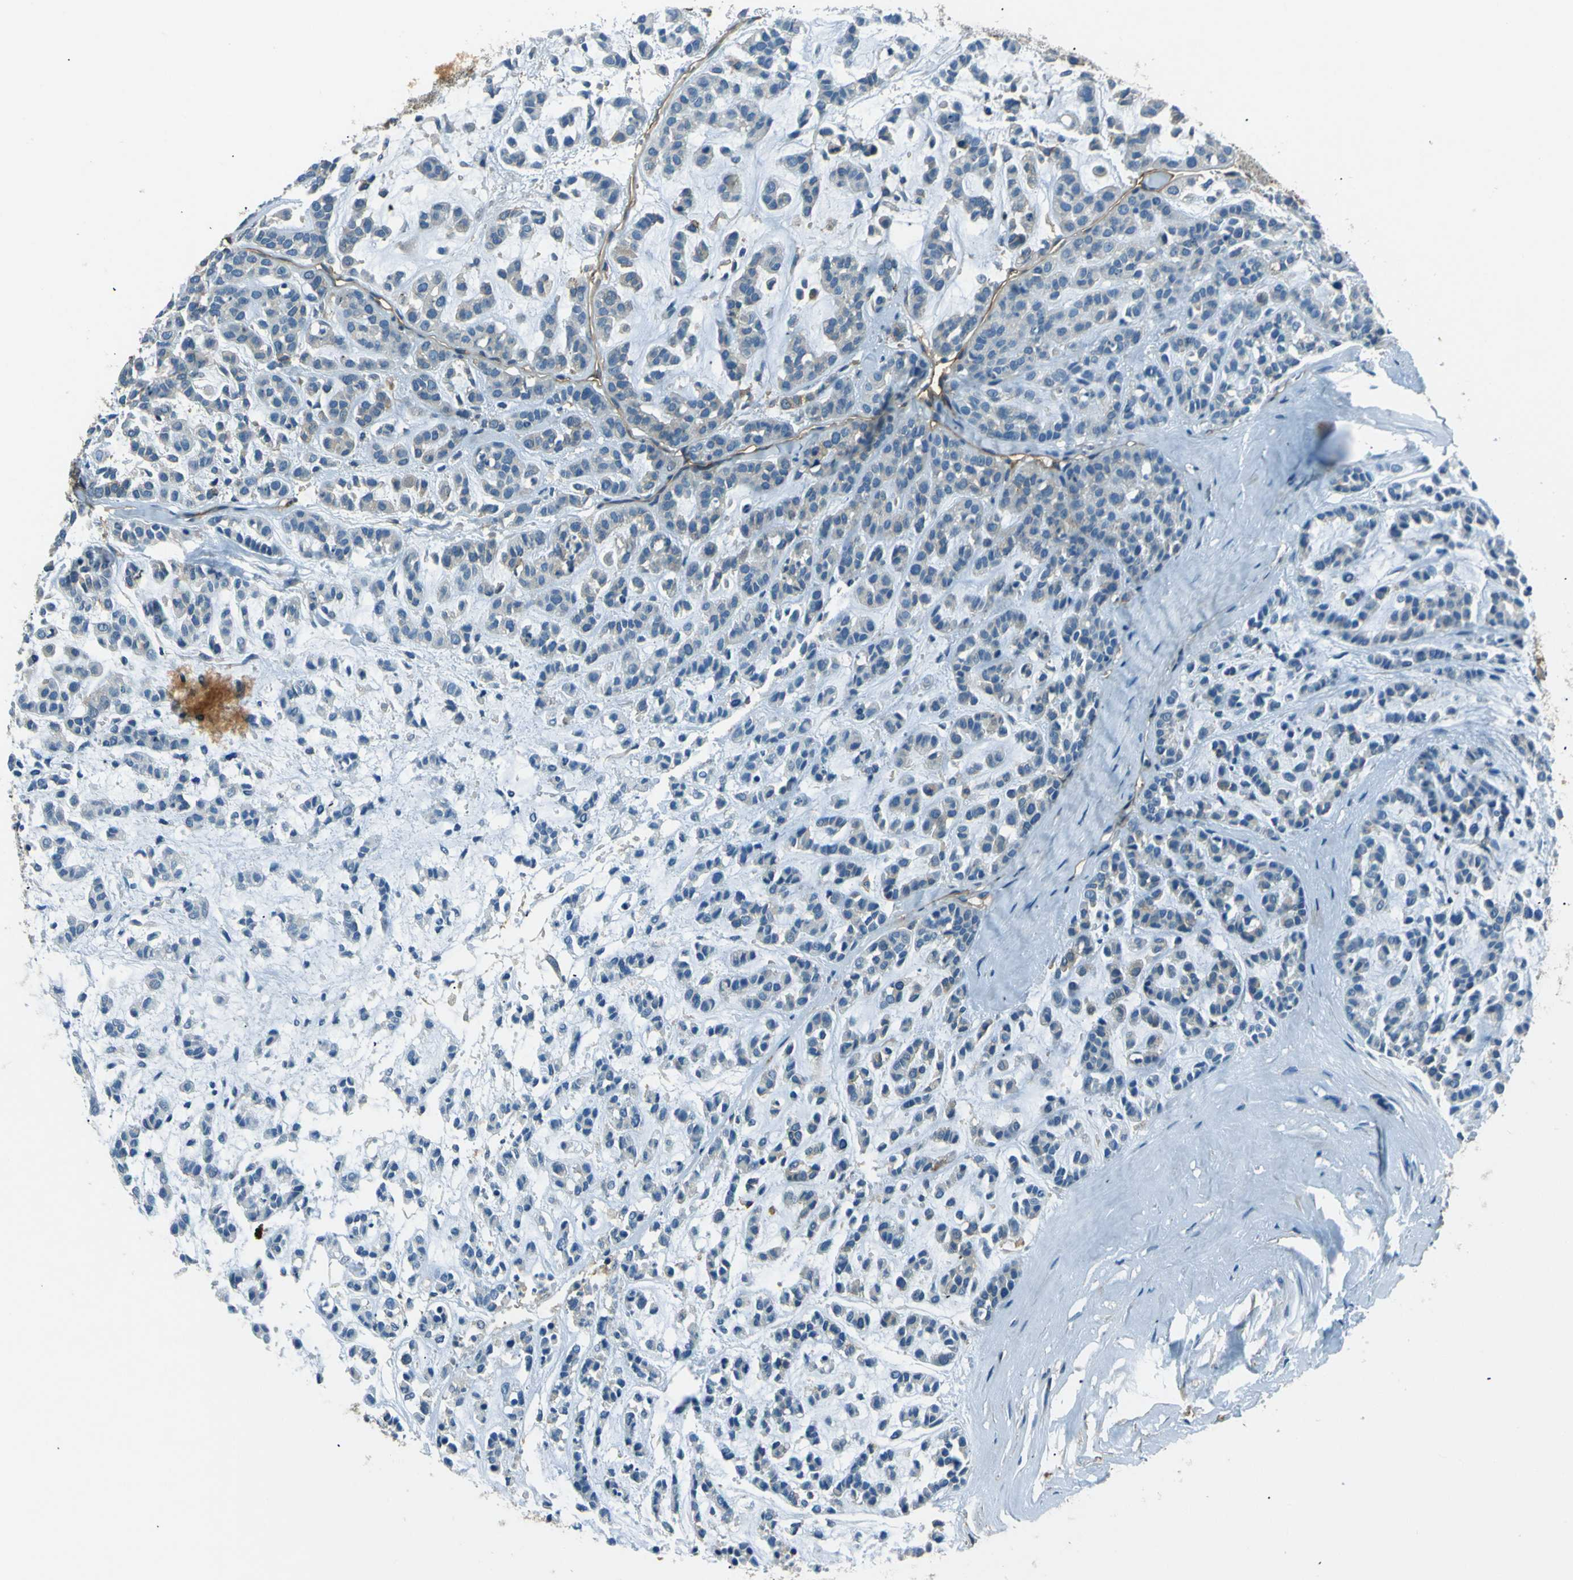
{"staining": {"intensity": "negative", "quantity": "none", "location": "none"}, "tissue": "head and neck cancer", "cell_type": "Tumor cells", "image_type": "cancer", "snomed": [{"axis": "morphology", "description": "Adenocarcinoma, NOS"}, {"axis": "morphology", "description": "Adenoma, NOS"}, {"axis": "topography", "description": "Head-Neck"}], "caption": "This is an IHC photomicrograph of human head and neck cancer. There is no staining in tumor cells.", "gene": "ENTPD1", "patient": {"sex": "female", "age": 55}}